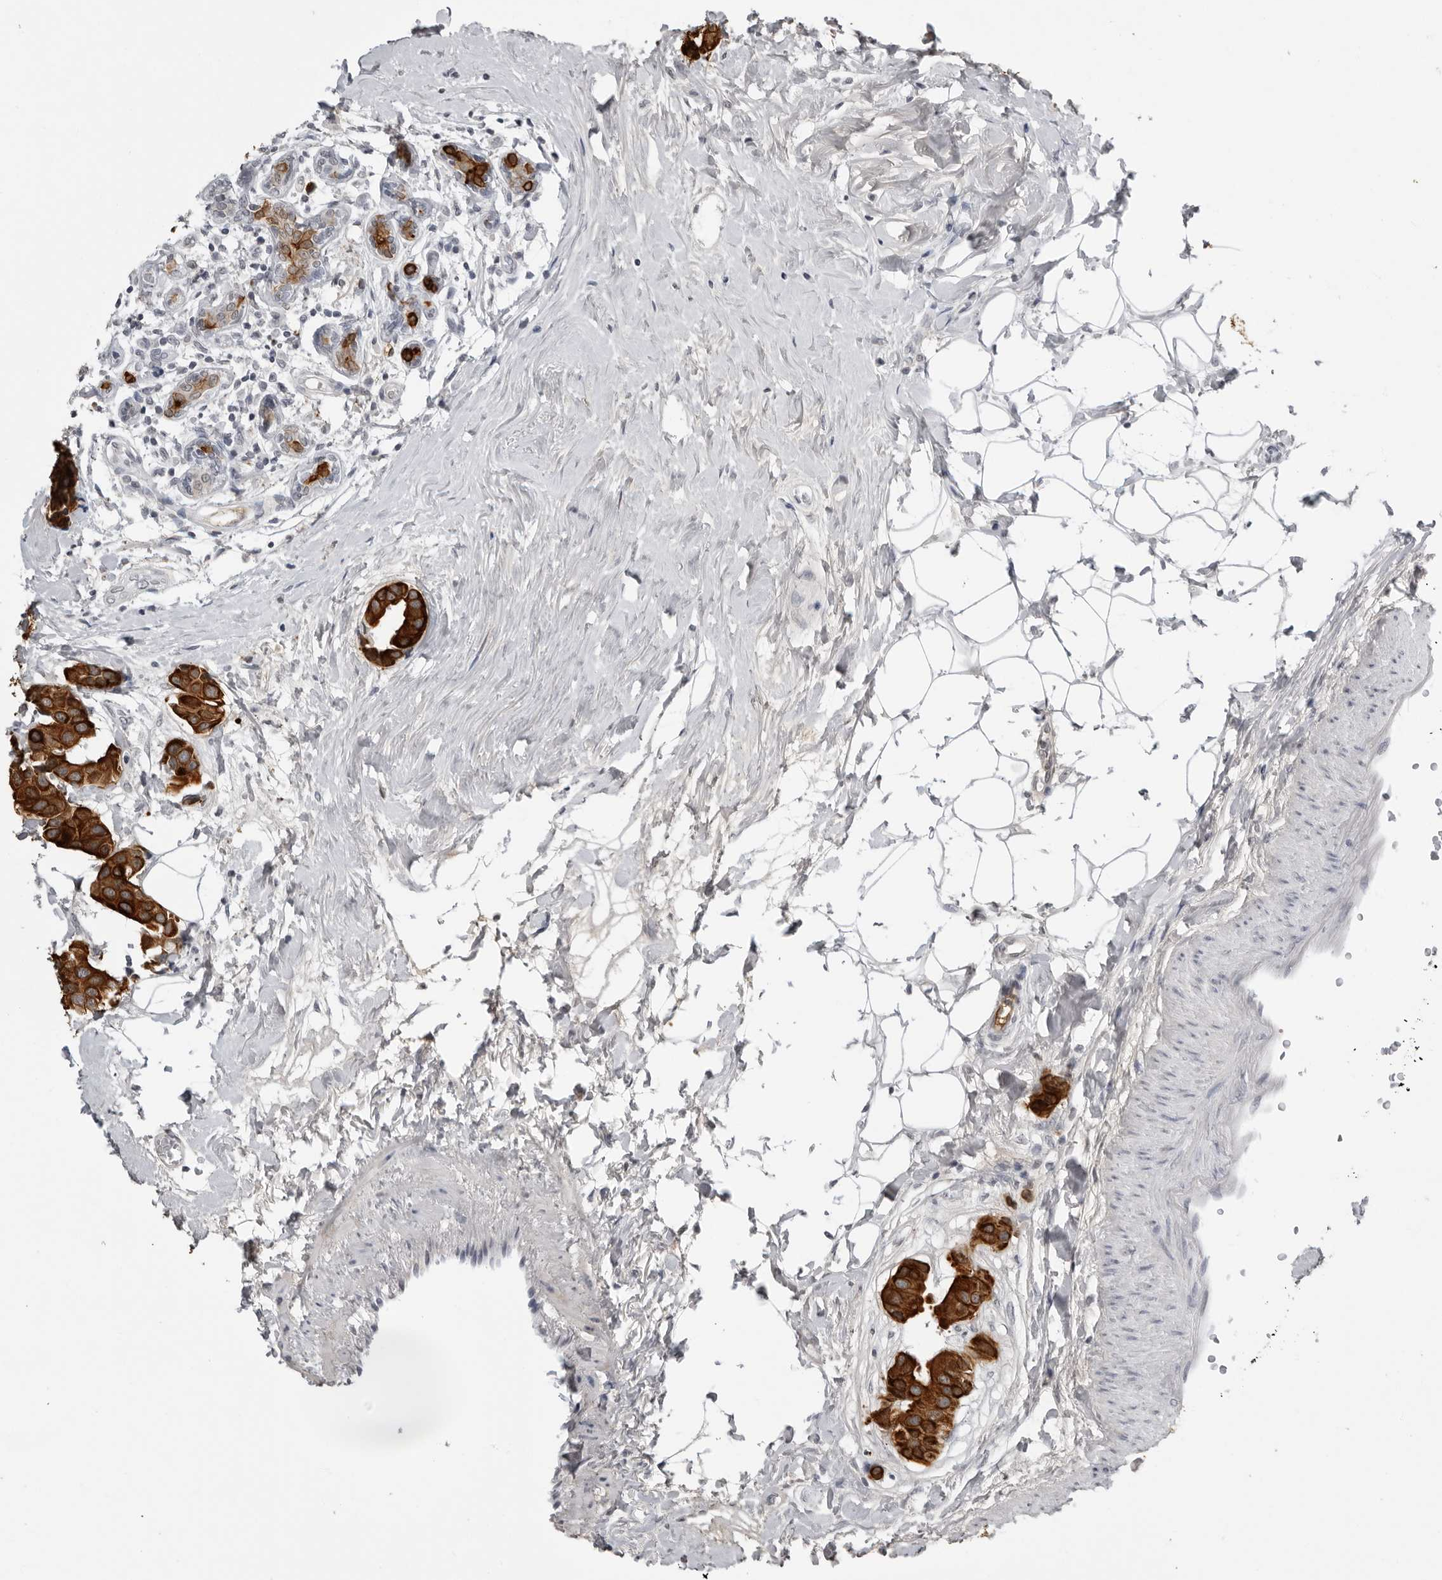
{"staining": {"intensity": "strong", "quantity": ">75%", "location": "cytoplasmic/membranous"}, "tissue": "breast cancer", "cell_type": "Tumor cells", "image_type": "cancer", "snomed": [{"axis": "morphology", "description": "Normal tissue, NOS"}, {"axis": "morphology", "description": "Duct carcinoma"}, {"axis": "topography", "description": "Breast"}], "caption": "Breast cancer (intraductal carcinoma) tissue reveals strong cytoplasmic/membranous expression in about >75% of tumor cells", "gene": "SERPINF2", "patient": {"sex": "female", "age": 39}}